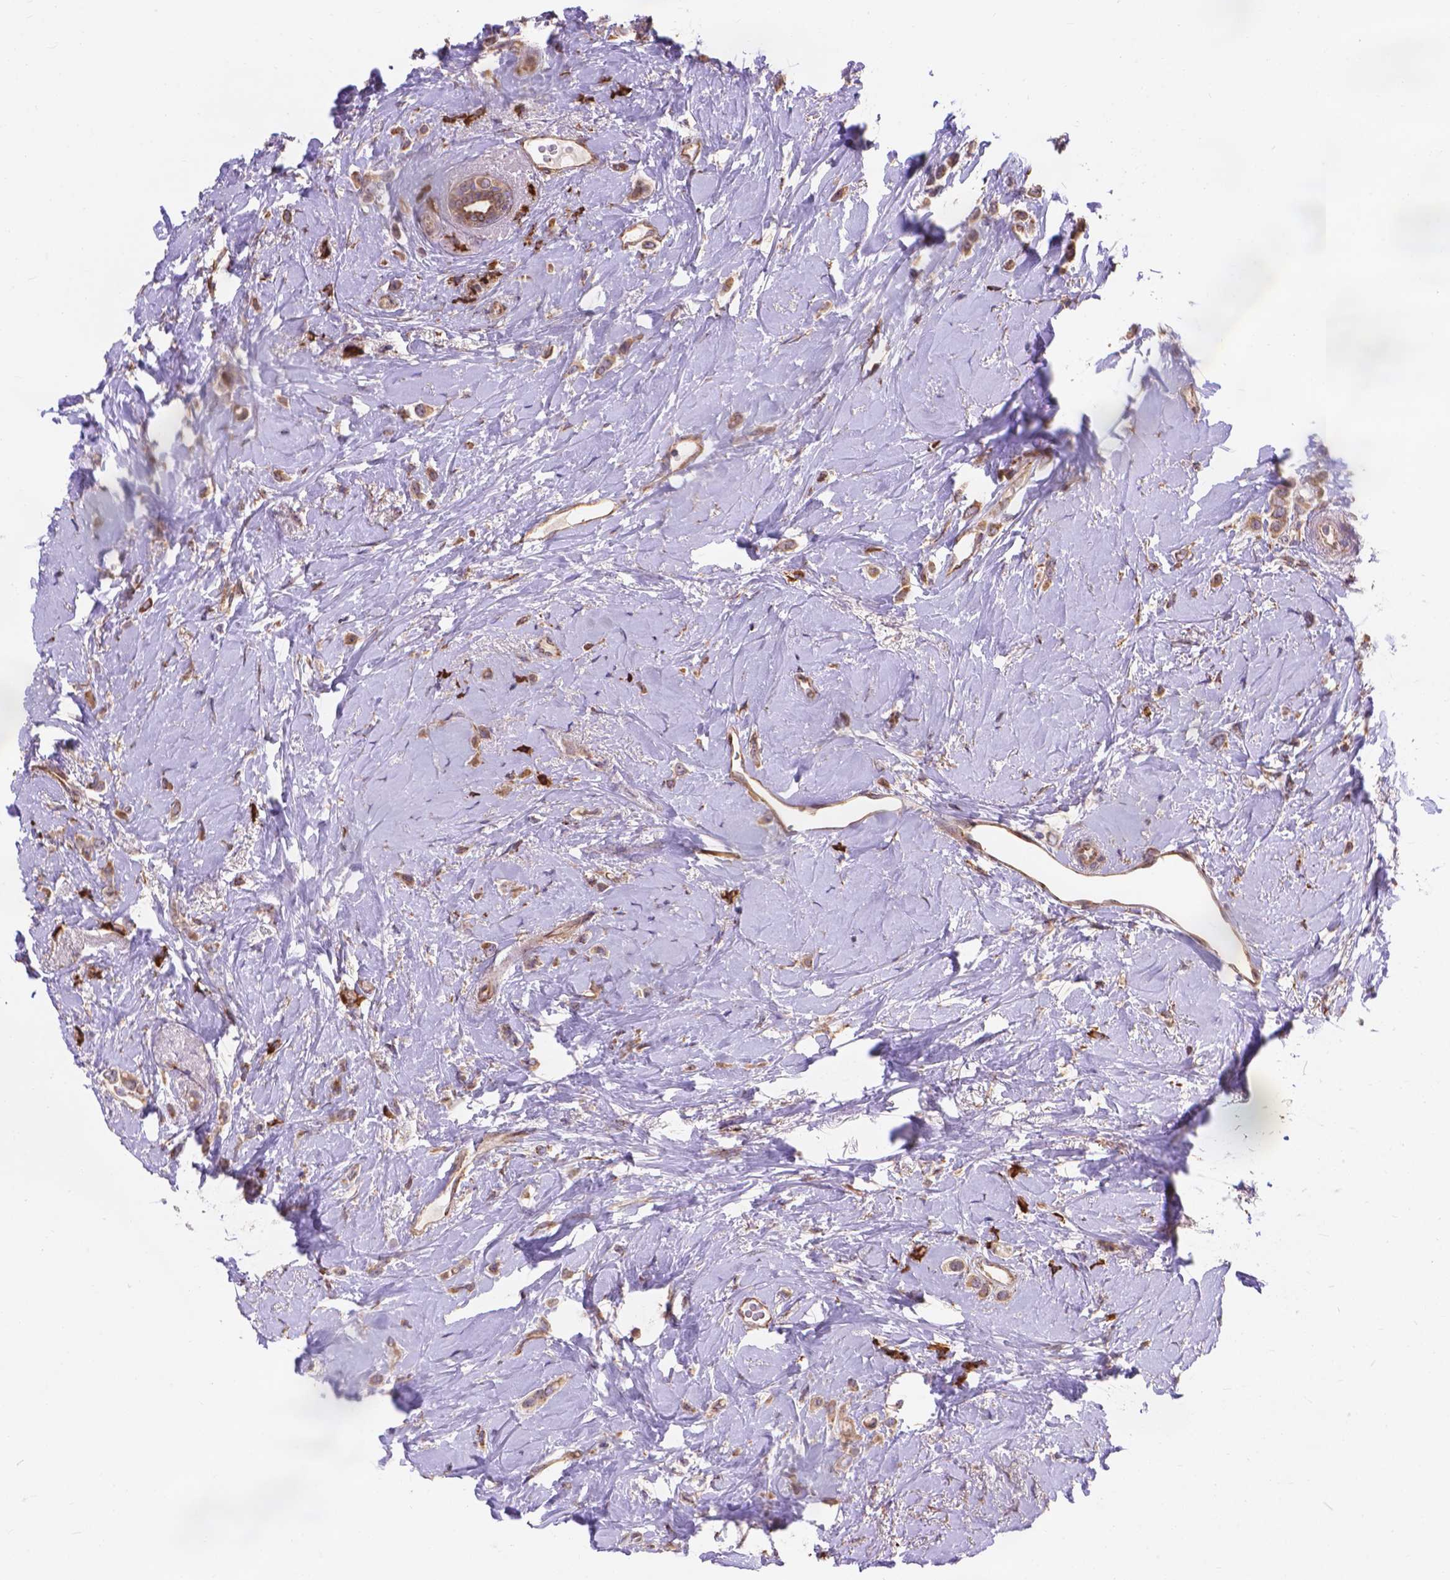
{"staining": {"intensity": "moderate", "quantity": ">75%", "location": "cytoplasmic/membranous"}, "tissue": "breast cancer", "cell_type": "Tumor cells", "image_type": "cancer", "snomed": [{"axis": "morphology", "description": "Lobular carcinoma"}, {"axis": "topography", "description": "Breast"}], "caption": "Immunohistochemical staining of breast lobular carcinoma demonstrates medium levels of moderate cytoplasmic/membranous protein expression in approximately >75% of tumor cells.", "gene": "IPO11", "patient": {"sex": "female", "age": 66}}